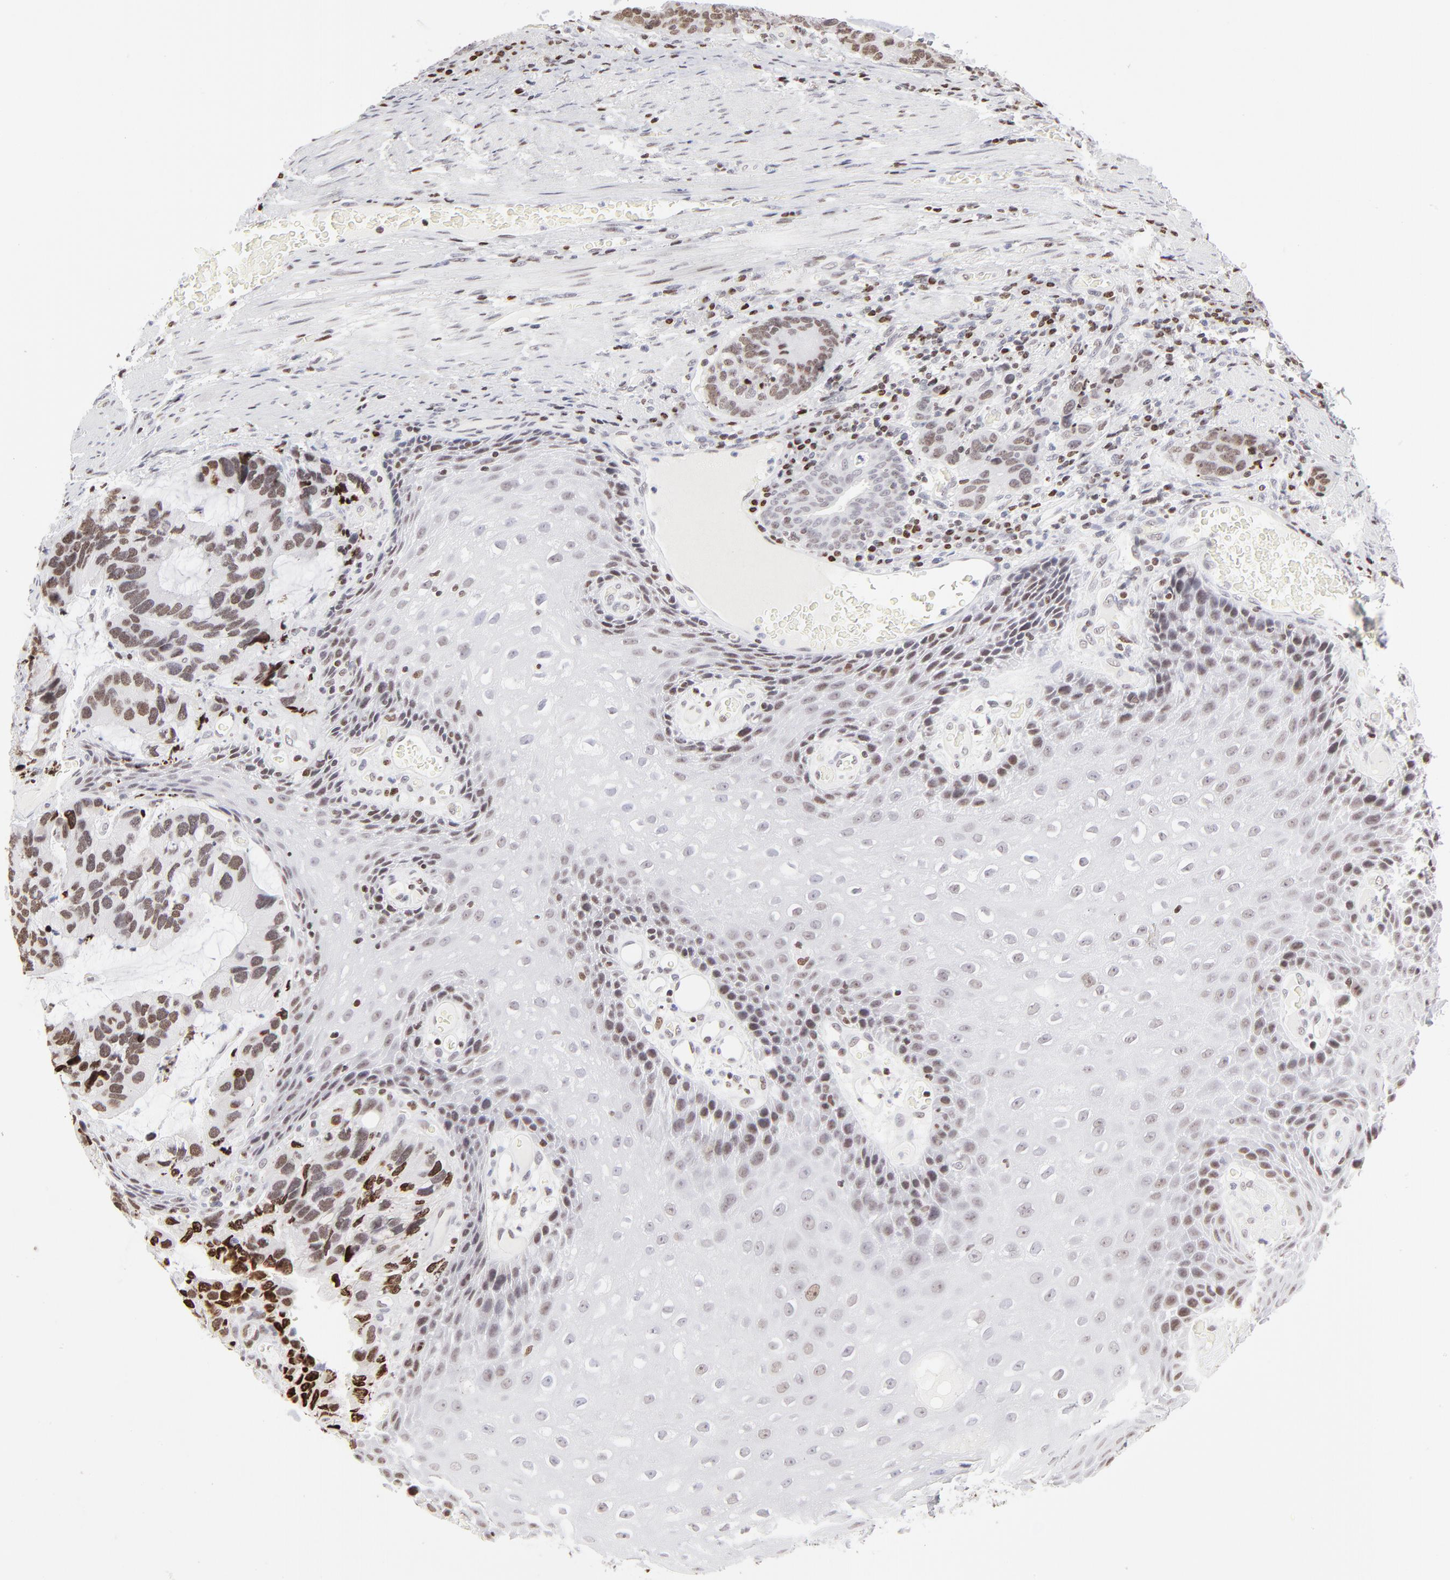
{"staining": {"intensity": "moderate", "quantity": "25%-75%", "location": "nuclear"}, "tissue": "stomach cancer", "cell_type": "Tumor cells", "image_type": "cancer", "snomed": [{"axis": "morphology", "description": "Adenocarcinoma, NOS"}, {"axis": "topography", "description": "Esophagus"}, {"axis": "topography", "description": "Stomach"}], "caption": "Immunohistochemical staining of human stomach cancer displays moderate nuclear protein staining in approximately 25%-75% of tumor cells.", "gene": "PARP1", "patient": {"sex": "male", "age": 74}}